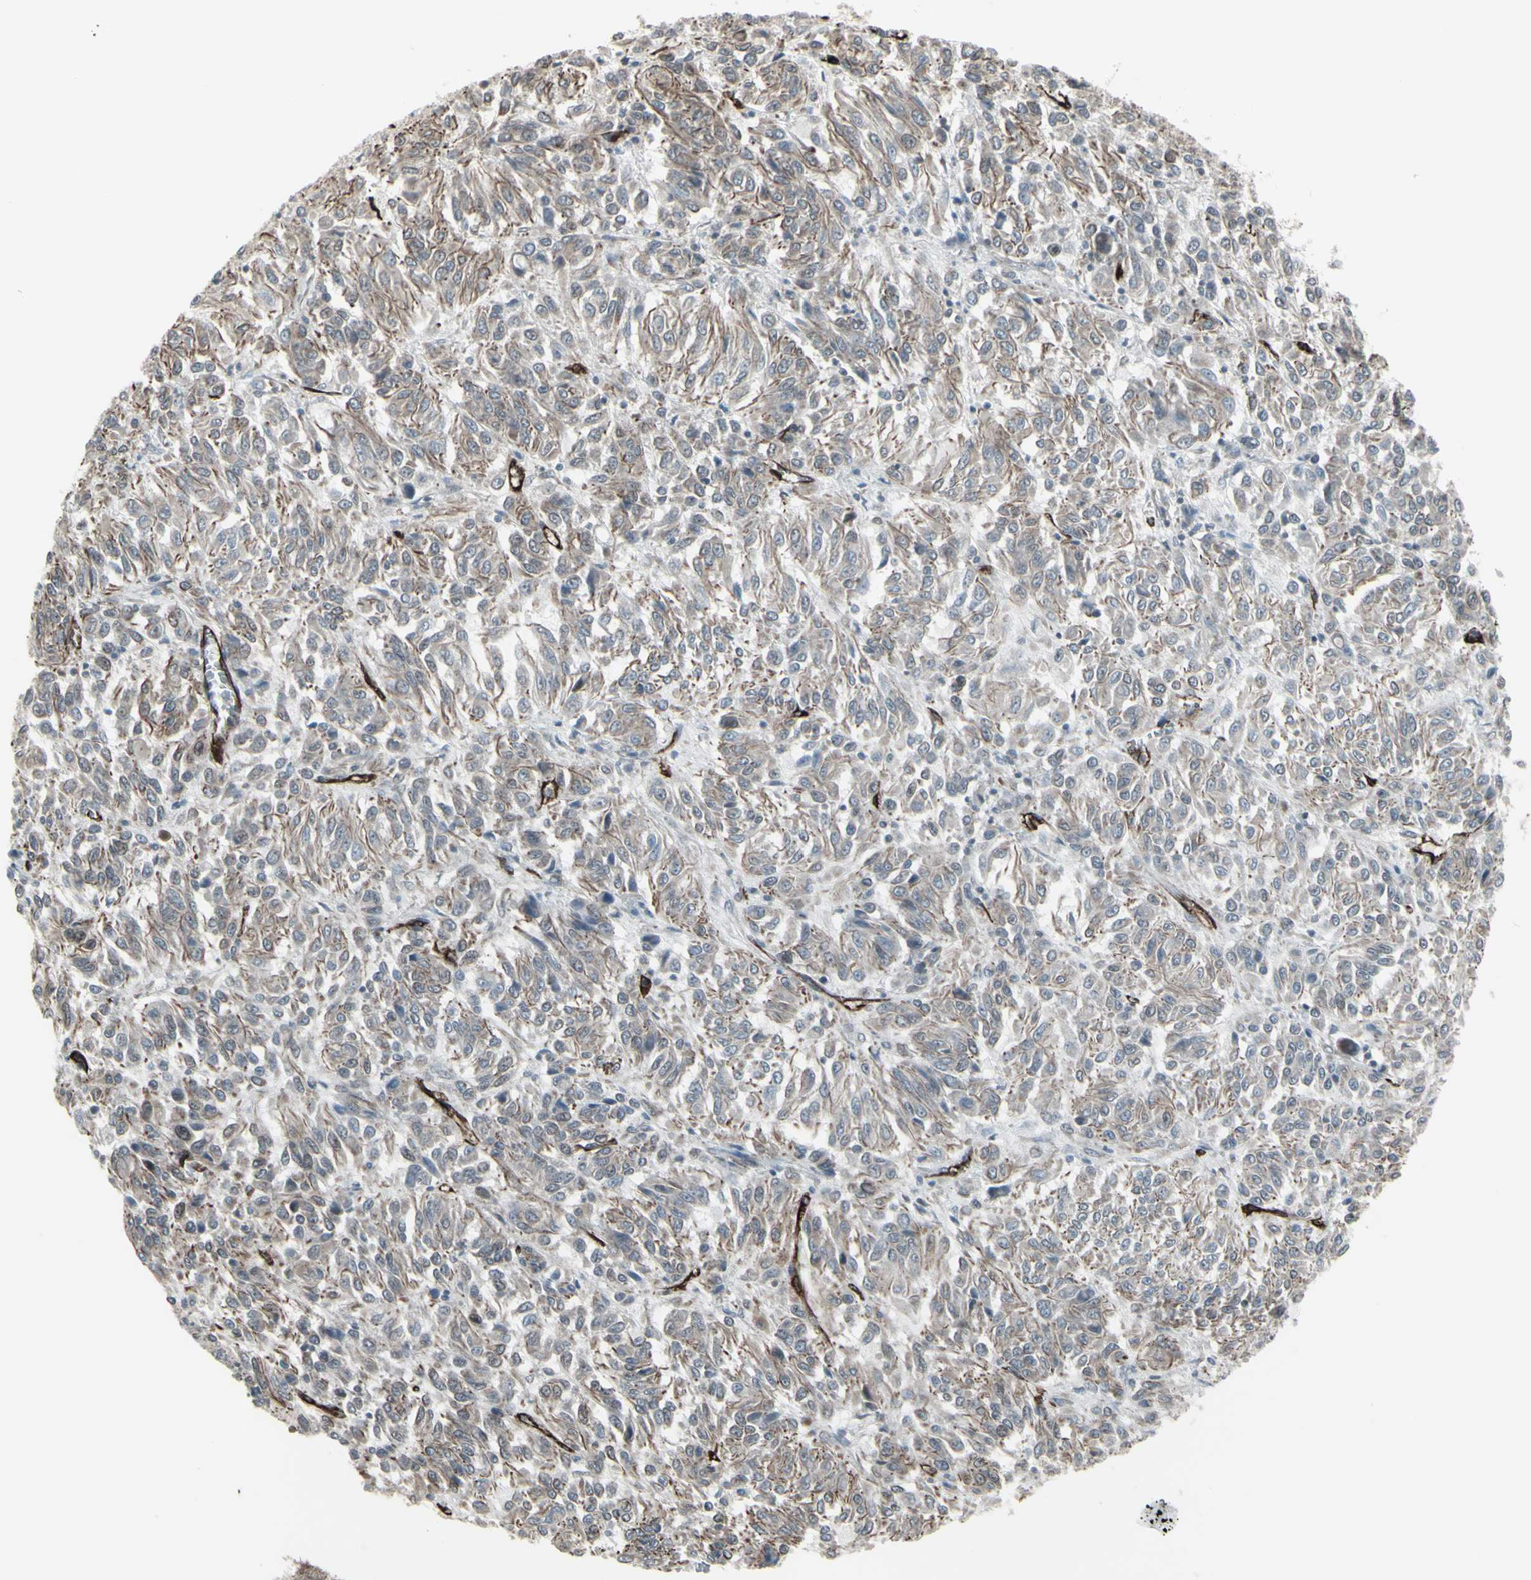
{"staining": {"intensity": "weak", "quantity": "25%-75%", "location": "cytoplasmic/membranous"}, "tissue": "melanoma", "cell_type": "Tumor cells", "image_type": "cancer", "snomed": [{"axis": "morphology", "description": "Malignant melanoma, Metastatic site"}, {"axis": "topography", "description": "Lung"}], "caption": "This photomicrograph demonstrates malignant melanoma (metastatic site) stained with IHC to label a protein in brown. The cytoplasmic/membranous of tumor cells show weak positivity for the protein. Nuclei are counter-stained blue.", "gene": "DTX3L", "patient": {"sex": "male", "age": 64}}